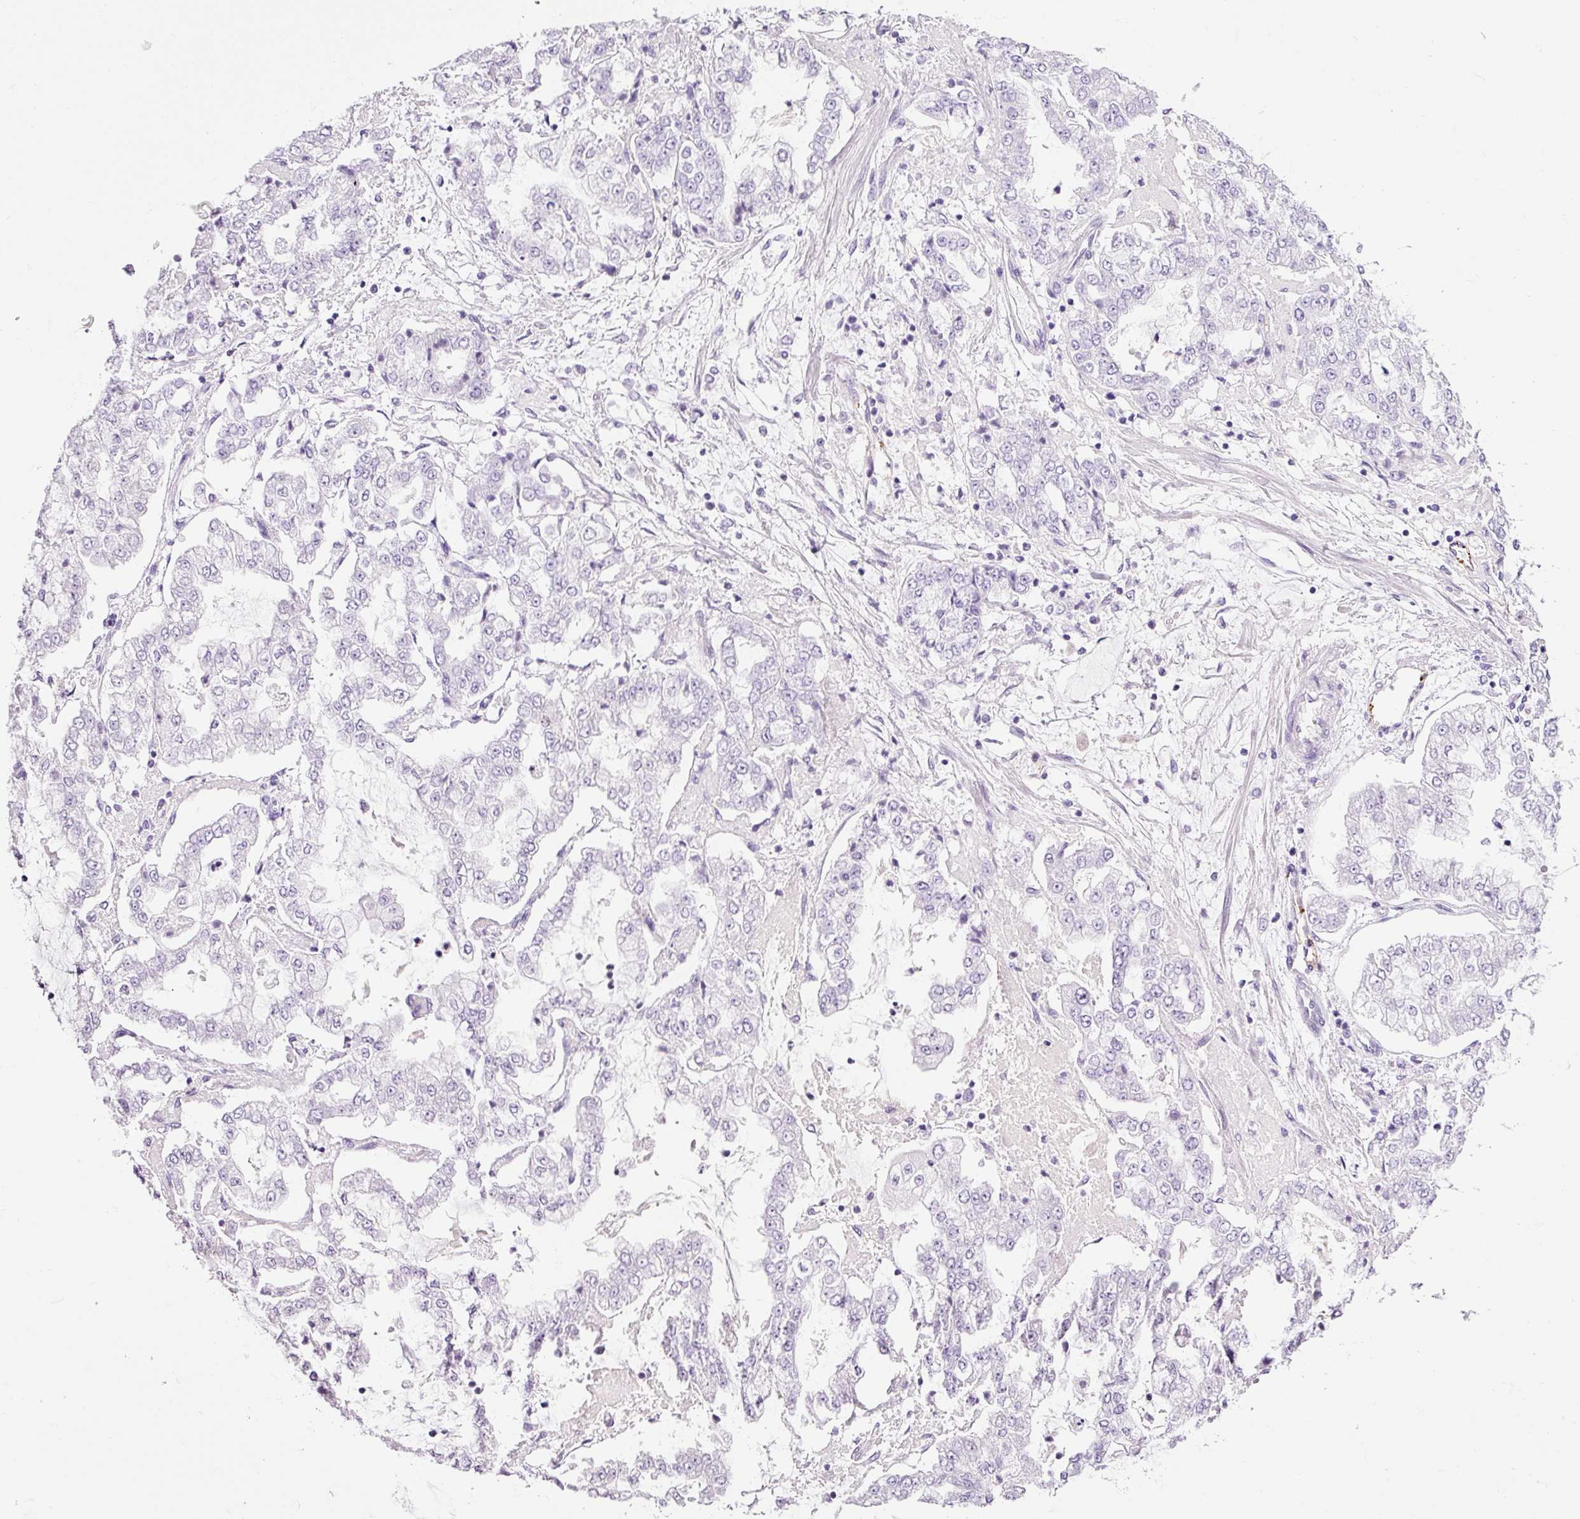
{"staining": {"intensity": "negative", "quantity": "none", "location": "none"}, "tissue": "stomach cancer", "cell_type": "Tumor cells", "image_type": "cancer", "snomed": [{"axis": "morphology", "description": "Adenocarcinoma, NOS"}, {"axis": "topography", "description": "Stomach"}], "caption": "Tumor cells are negative for protein expression in human stomach cancer.", "gene": "ADSS1", "patient": {"sex": "male", "age": 76}}